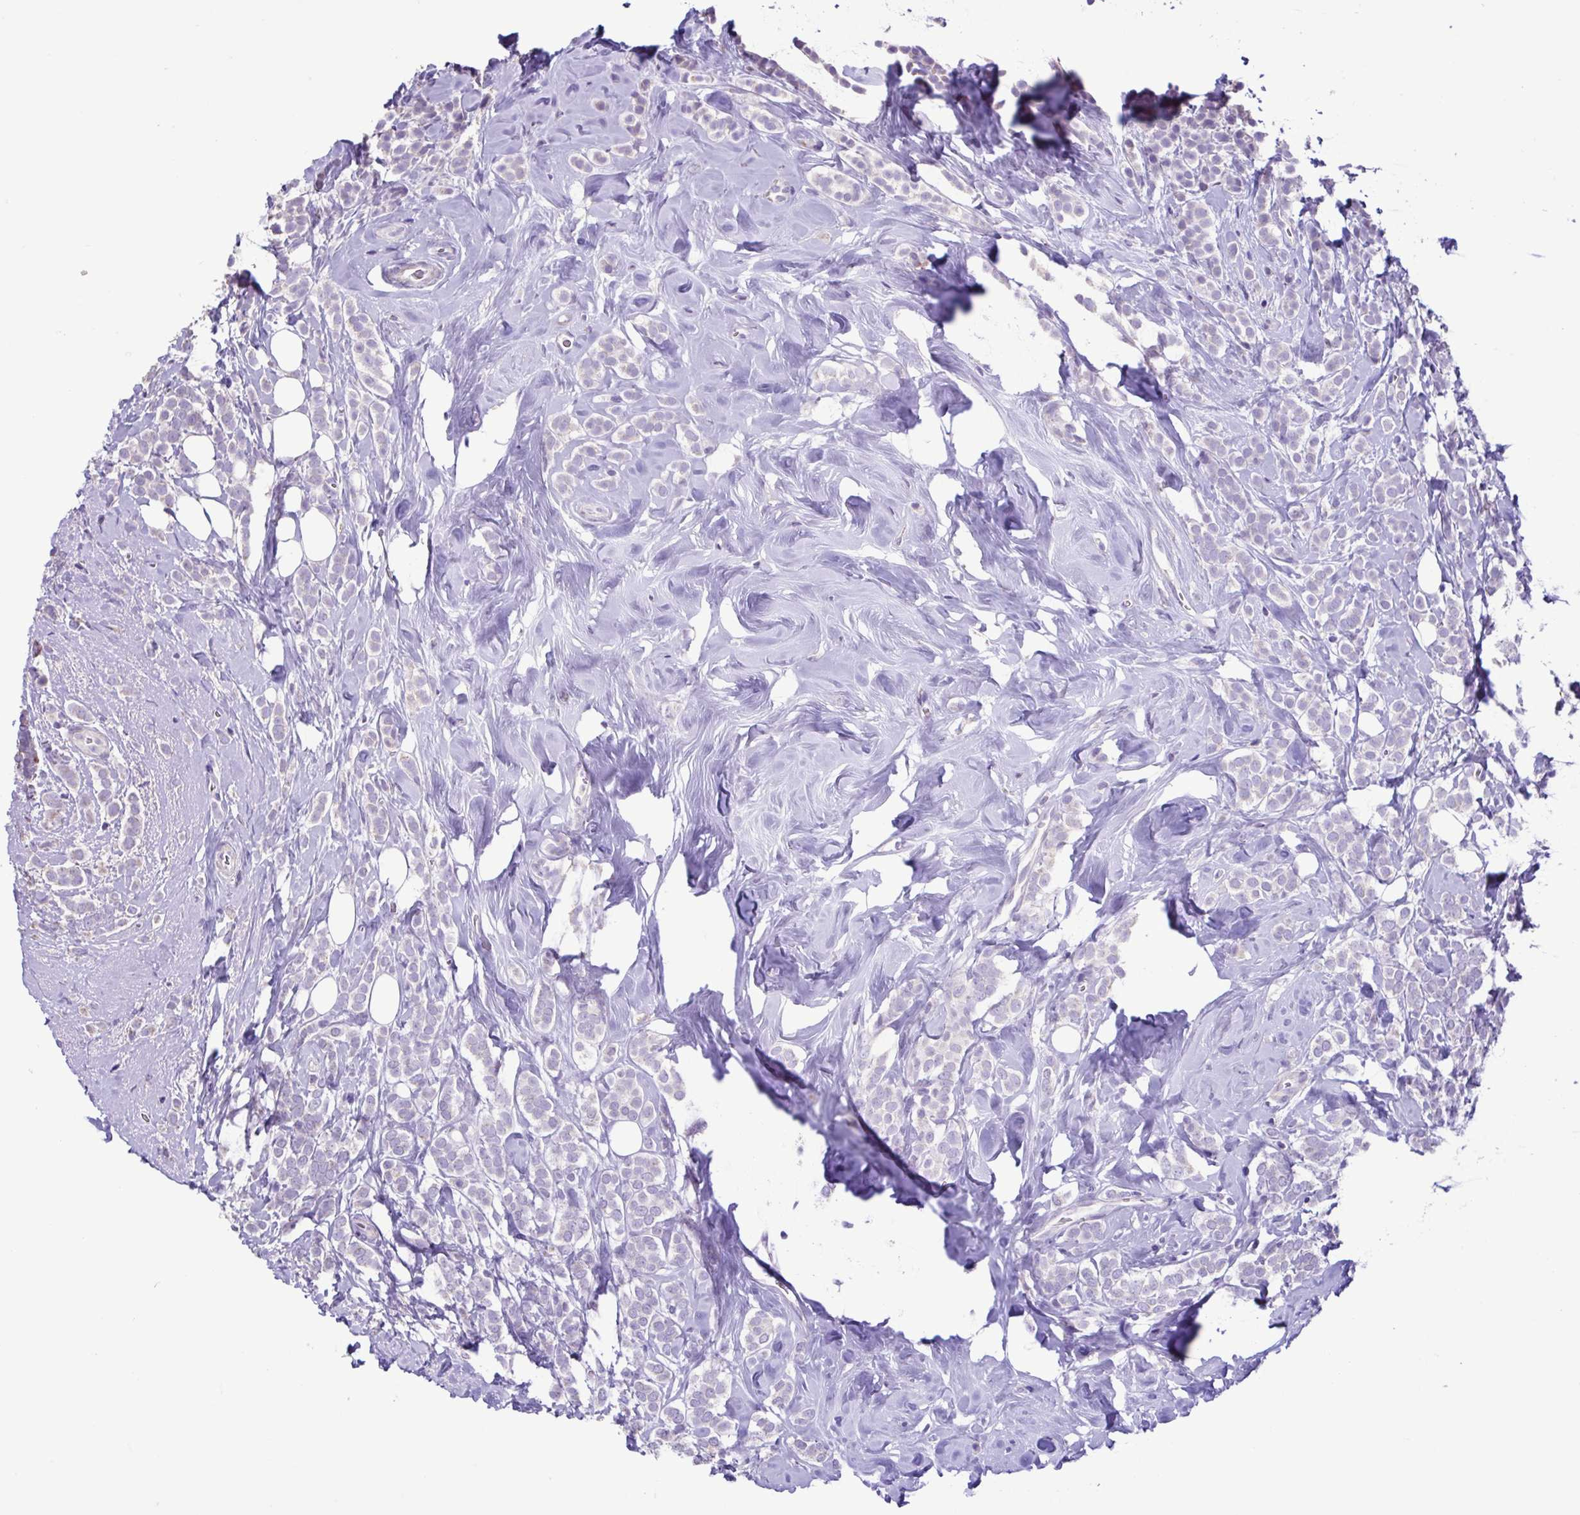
{"staining": {"intensity": "negative", "quantity": "none", "location": "none"}, "tissue": "breast cancer", "cell_type": "Tumor cells", "image_type": "cancer", "snomed": [{"axis": "morphology", "description": "Lobular carcinoma"}, {"axis": "topography", "description": "Breast"}], "caption": "High power microscopy histopathology image of an IHC photomicrograph of breast lobular carcinoma, revealing no significant expression in tumor cells.", "gene": "PLA2G4E", "patient": {"sex": "female", "age": 49}}